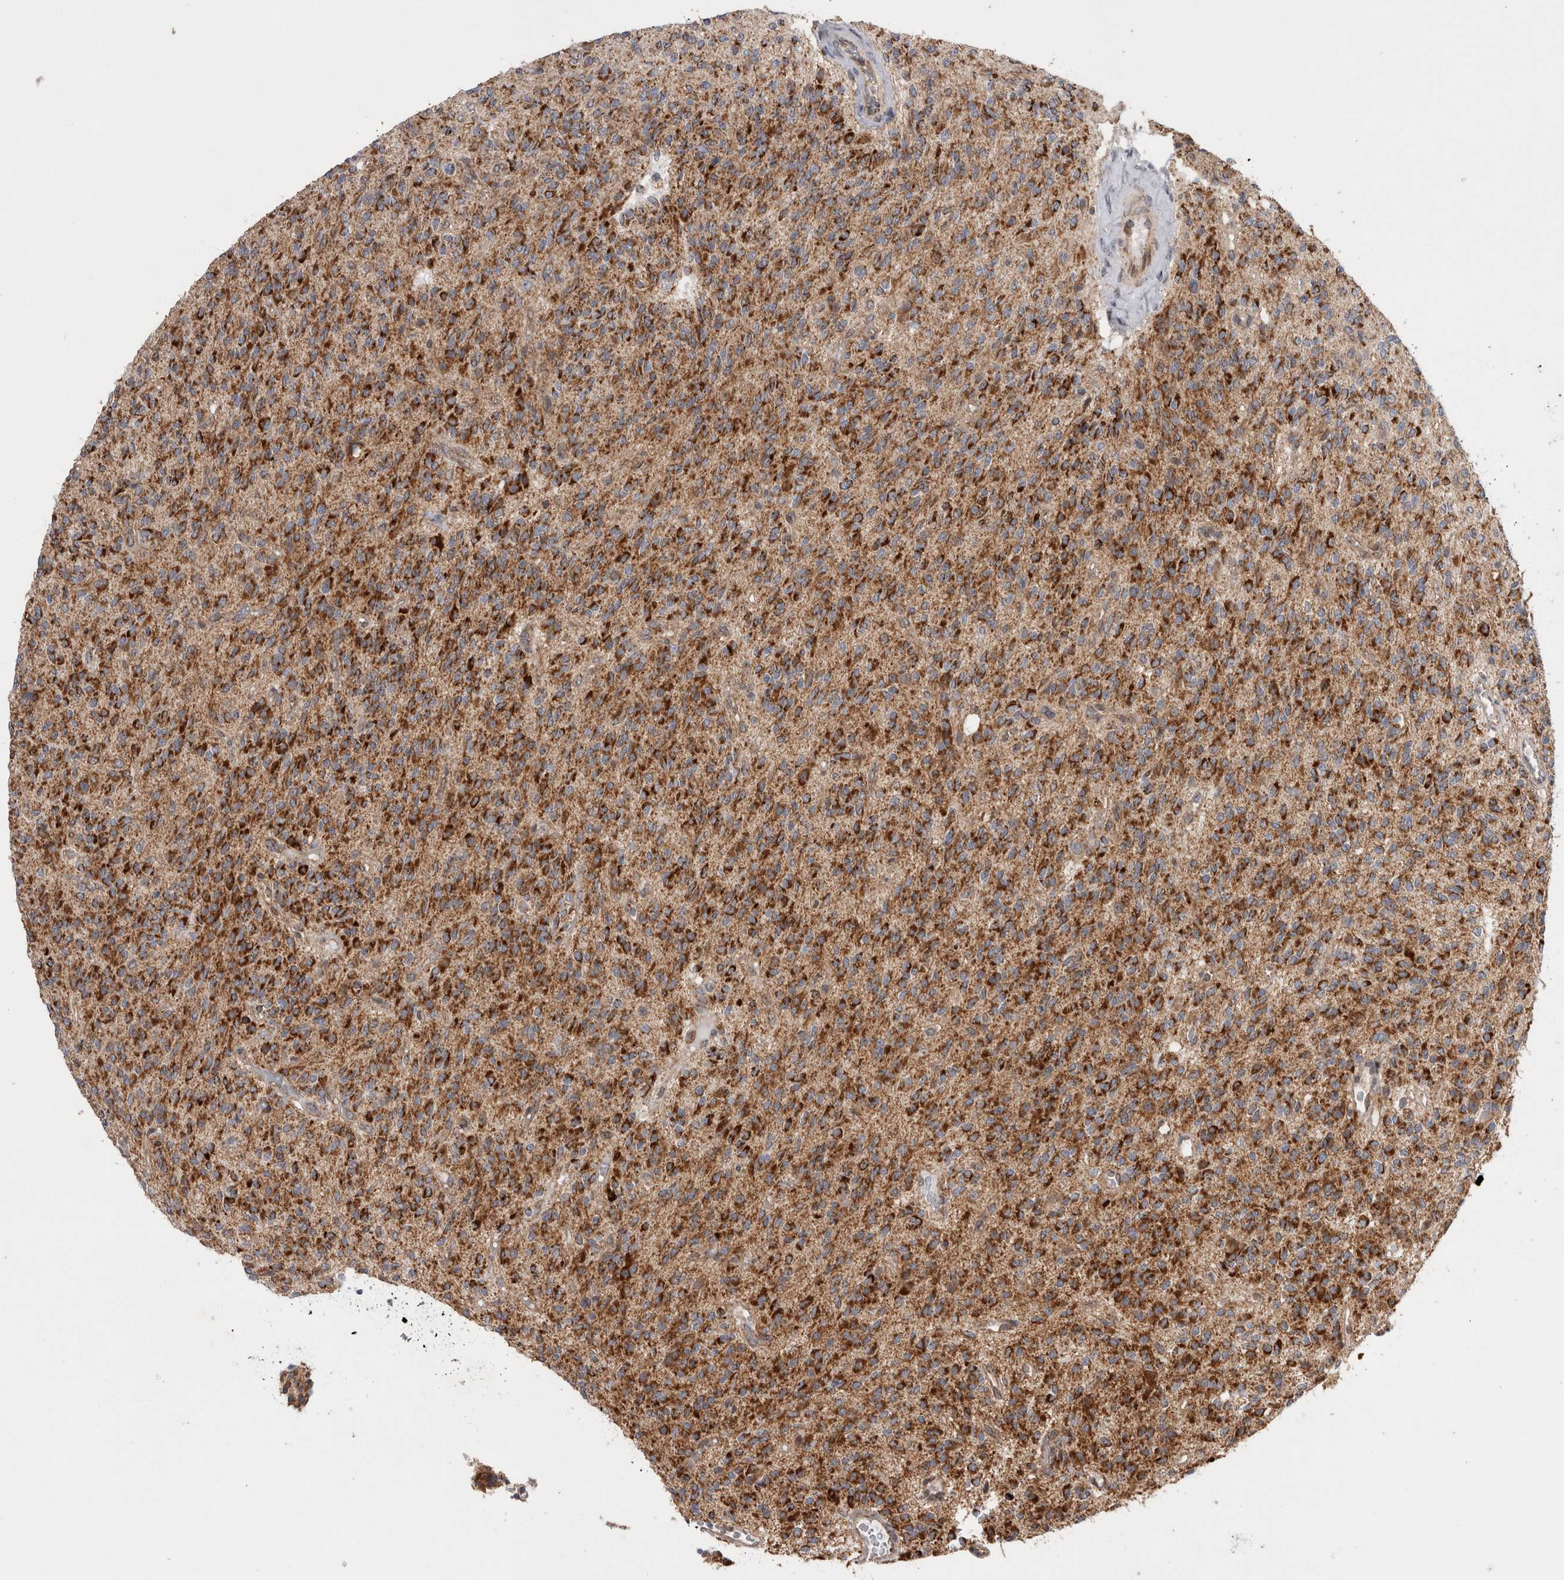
{"staining": {"intensity": "strong", "quantity": ">75%", "location": "cytoplasmic/membranous"}, "tissue": "glioma", "cell_type": "Tumor cells", "image_type": "cancer", "snomed": [{"axis": "morphology", "description": "Glioma, malignant, High grade"}, {"axis": "topography", "description": "Brain"}], "caption": "Immunohistochemistry histopathology image of human high-grade glioma (malignant) stained for a protein (brown), which shows high levels of strong cytoplasmic/membranous expression in about >75% of tumor cells.", "gene": "MRPL37", "patient": {"sex": "male", "age": 34}}